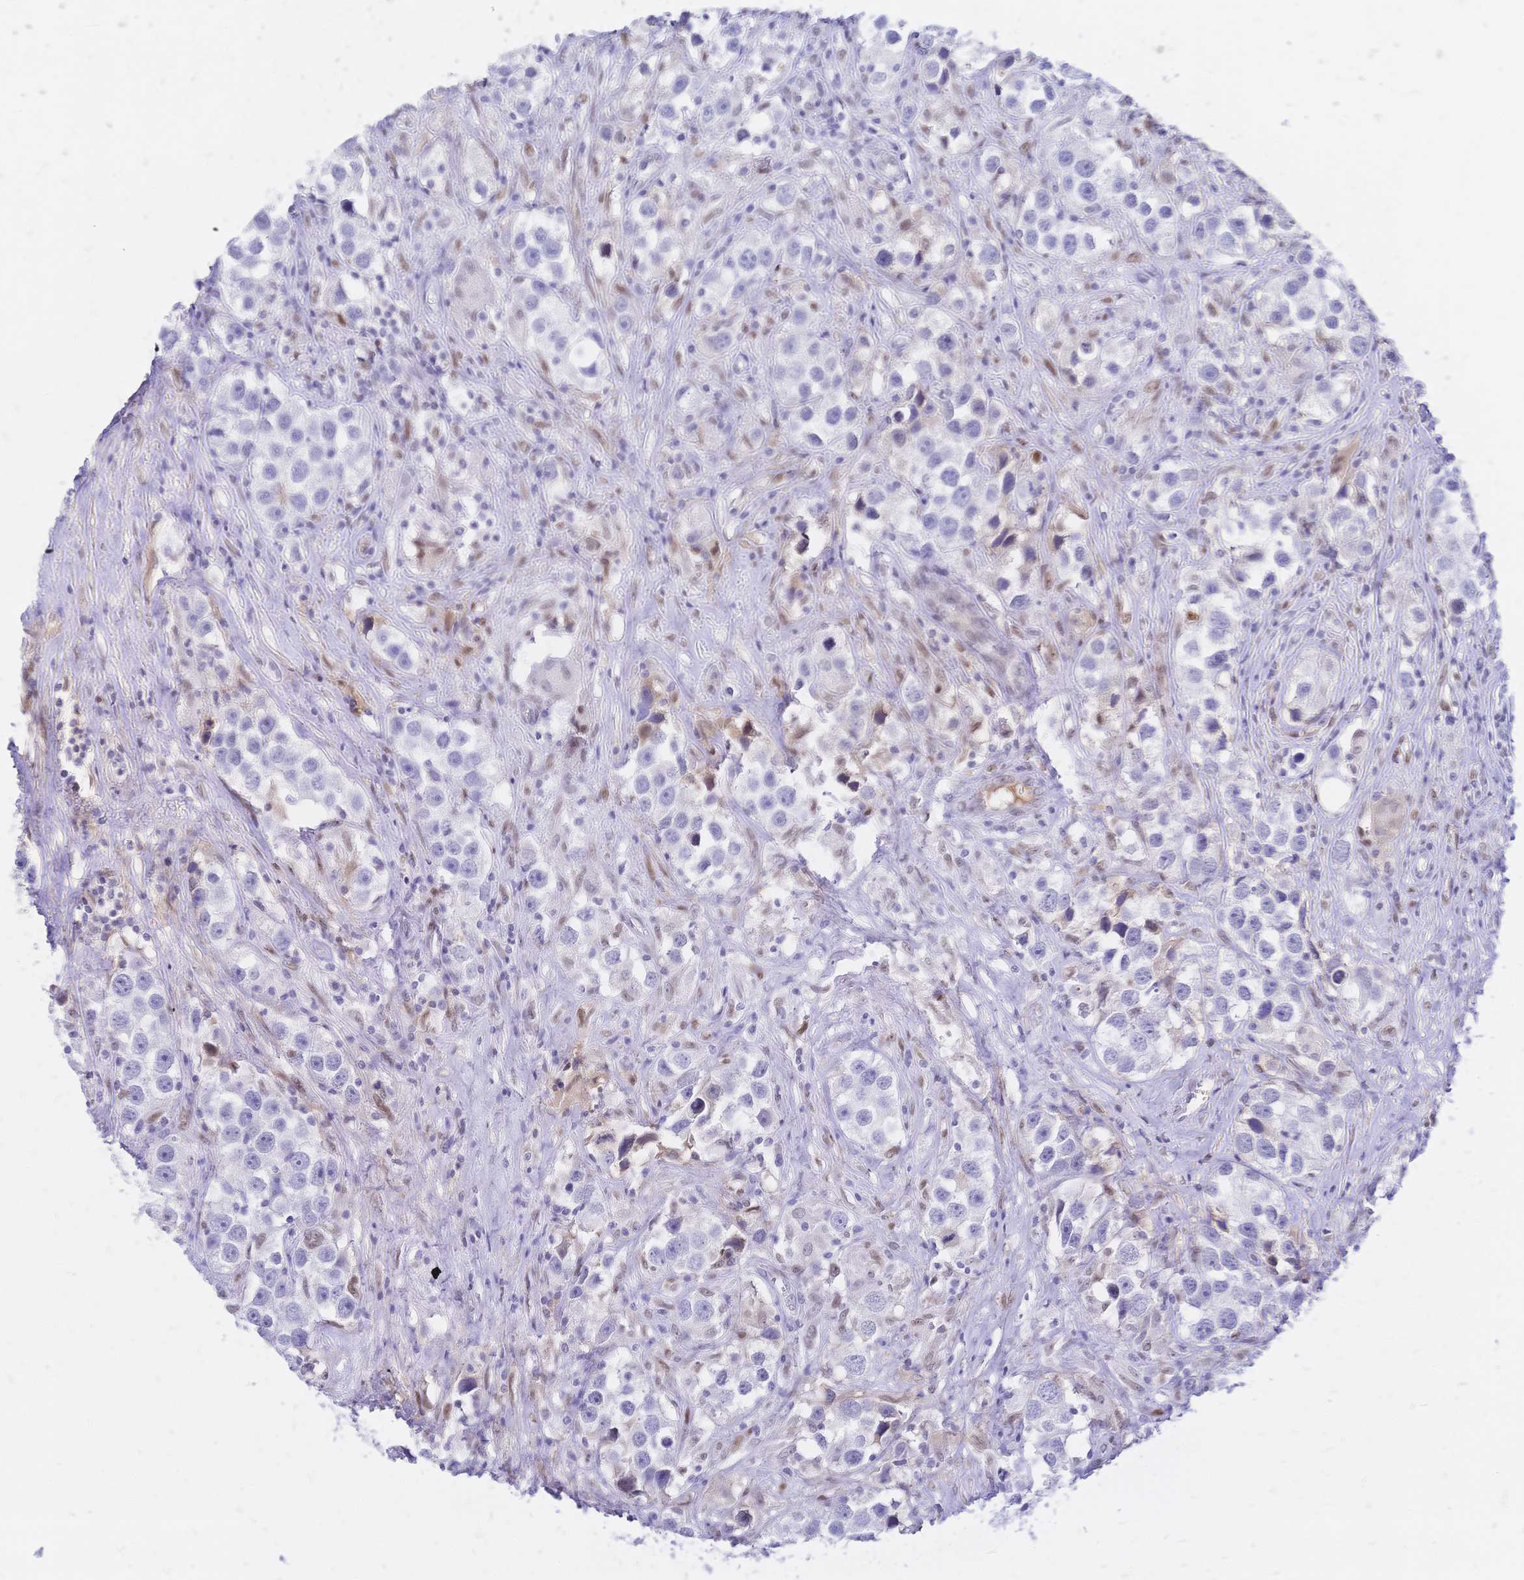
{"staining": {"intensity": "negative", "quantity": "none", "location": "none"}, "tissue": "testis cancer", "cell_type": "Tumor cells", "image_type": "cancer", "snomed": [{"axis": "morphology", "description": "Seminoma, NOS"}, {"axis": "topography", "description": "Testis"}], "caption": "Immunohistochemistry histopathology image of neoplastic tissue: testis seminoma stained with DAB (3,3'-diaminobenzidine) shows no significant protein expression in tumor cells.", "gene": "NFIC", "patient": {"sex": "male", "age": 49}}